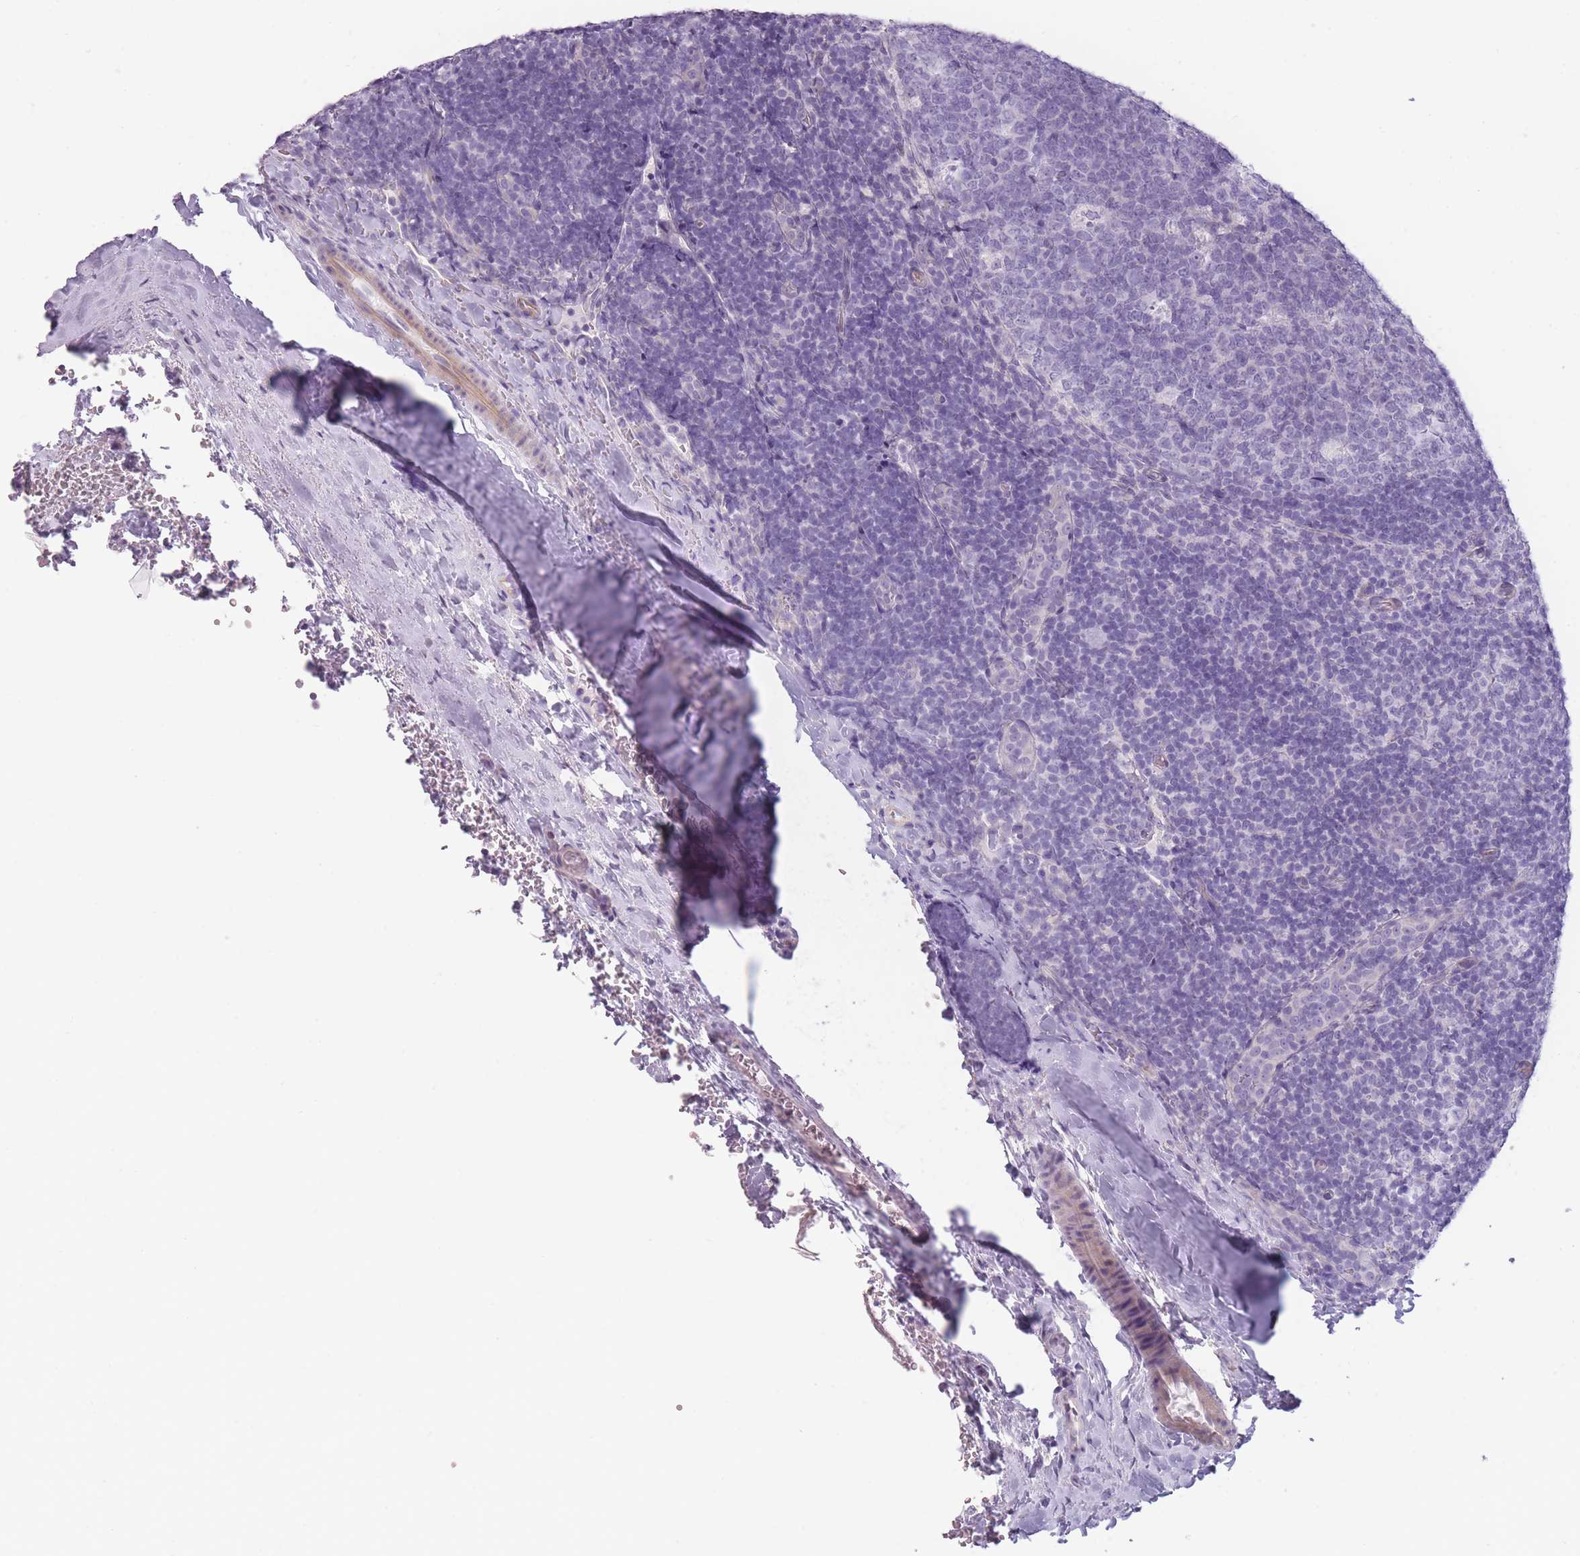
{"staining": {"intensity": "negative", "quantity": "none", "location": "none"}, "tissue": "tonsil", "cell_type": "Germinal center cells", "image_type": "normal", "snomed": [{"axis": "morphology", "description": "Normal tissue, NOS"}, {"axis": "topography", "description": "Tonsil"}], "caption": "The immunohistochemistry micrograph has no significant expression in germinal center cells of tonsil.", "gene": "TMEM236", "patient": {"sex": "male", "age": 17}}